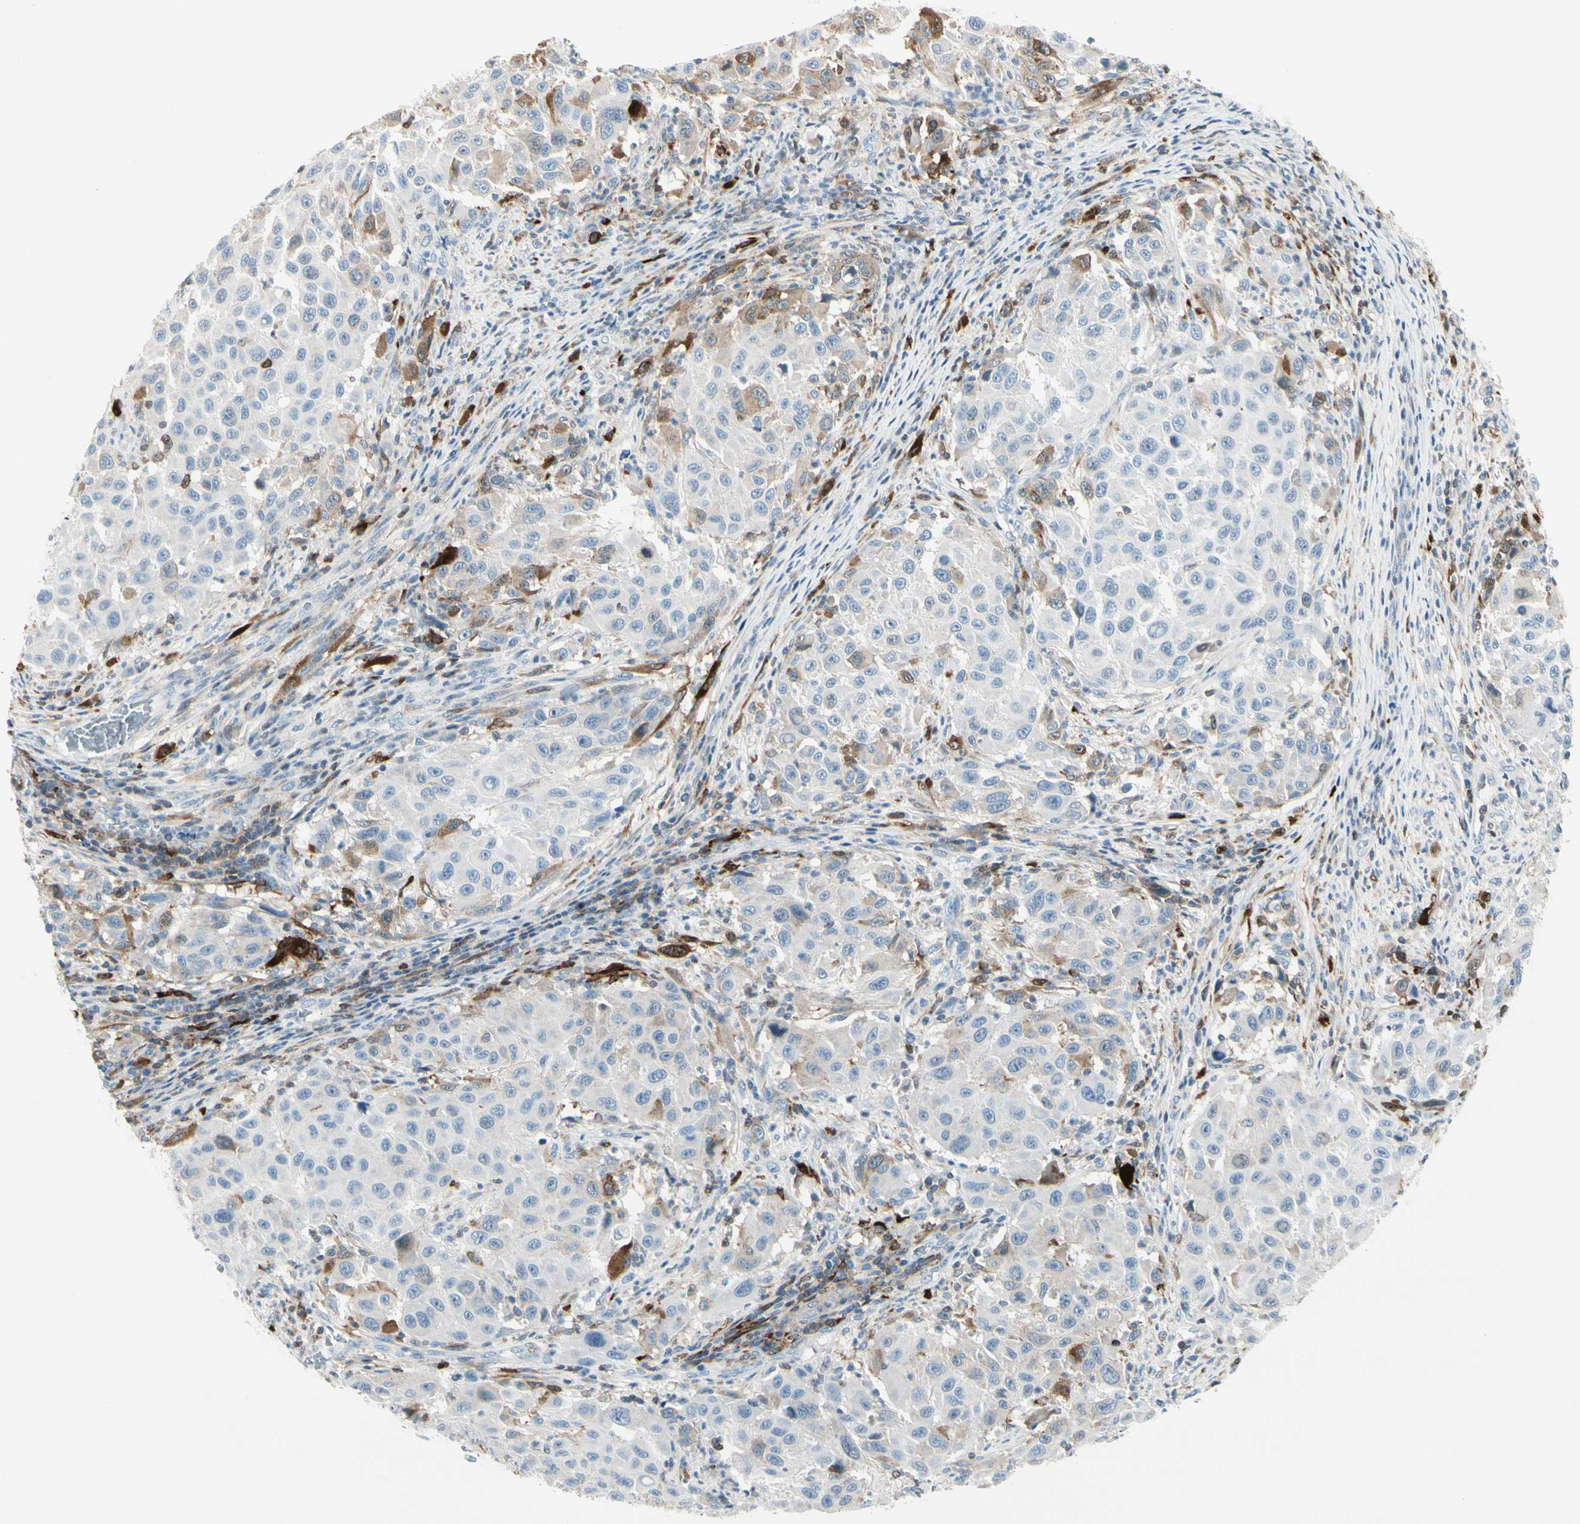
{"staining": {"intensity": "weak", "quantity": "<25%", "location": "cytoplasmic/membranous"}, "tissue": "melanoma", "cell_type": "Tumor cells", "image_type": "cancer", "snomed": [{"axis": "morphology", "description": "Malignant melanoma, Metastatic site"}, {"axis": "topography", "description": "Lymph node"}], "caption": "A photomicrograph of melanoma stained for a protein displays no brown staining in tumor cells.", "gene": "TRAF1", "patient": {"sex": "male", "age": 61}}